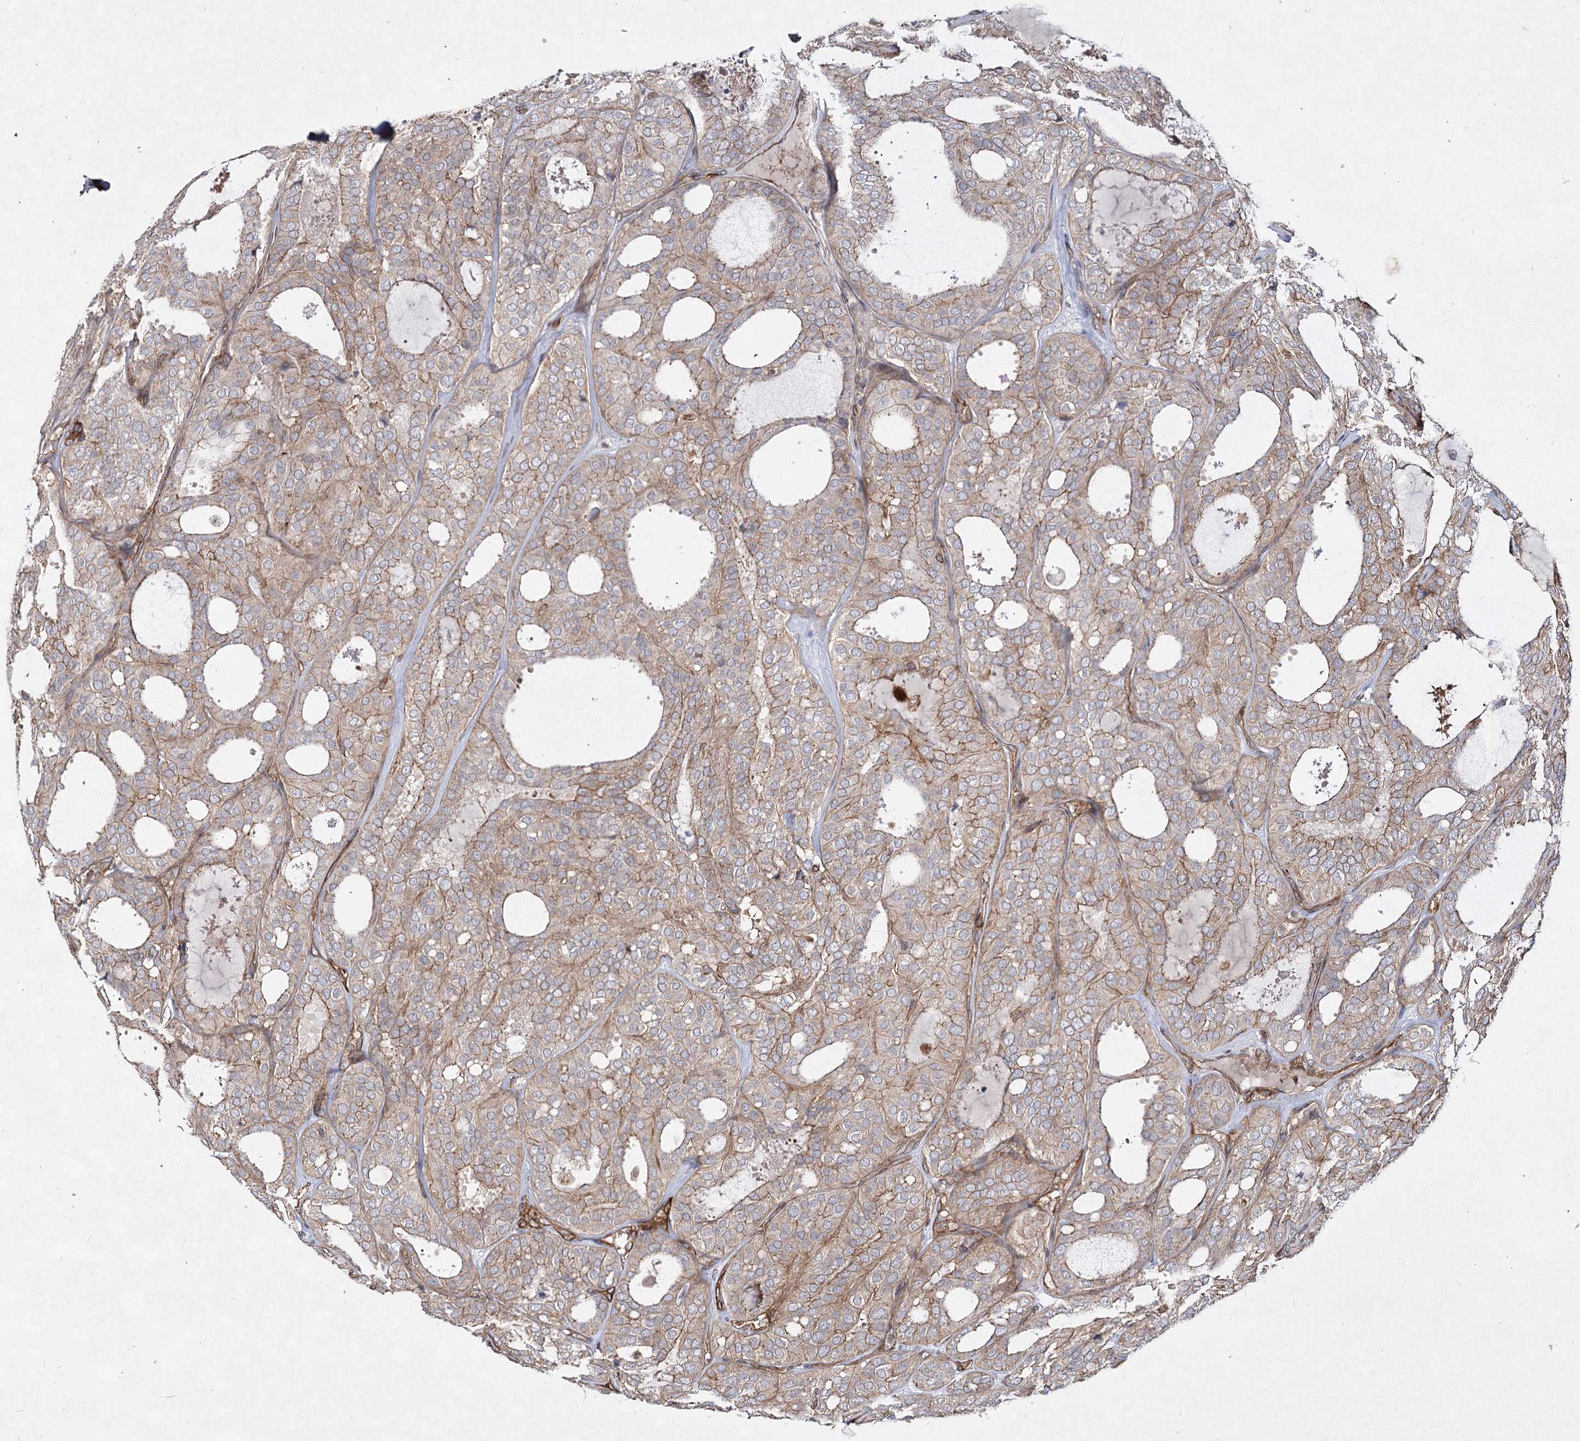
{"staining": {"intensity": "moderate", "quantity": ">75%", "location": "cytoplasmic/membranous"}, "tissue": "thyroid cancer", "cell_type": "Tumor cells", "image_type": "cancer", "snomed": [{"axis": "morphology", "description": "Follicular adenoma carcinoma, NOS"}, {"axis": "topography", "description": "Thyroid gland"}], "caption": "Human thyroid cancer (follicular adenoma carcinoma) stained with a protein marker reveals moderate staining in tumor cells.", "gene": "IQSEC1", "patient": {"sex": "male", "age": 75}}